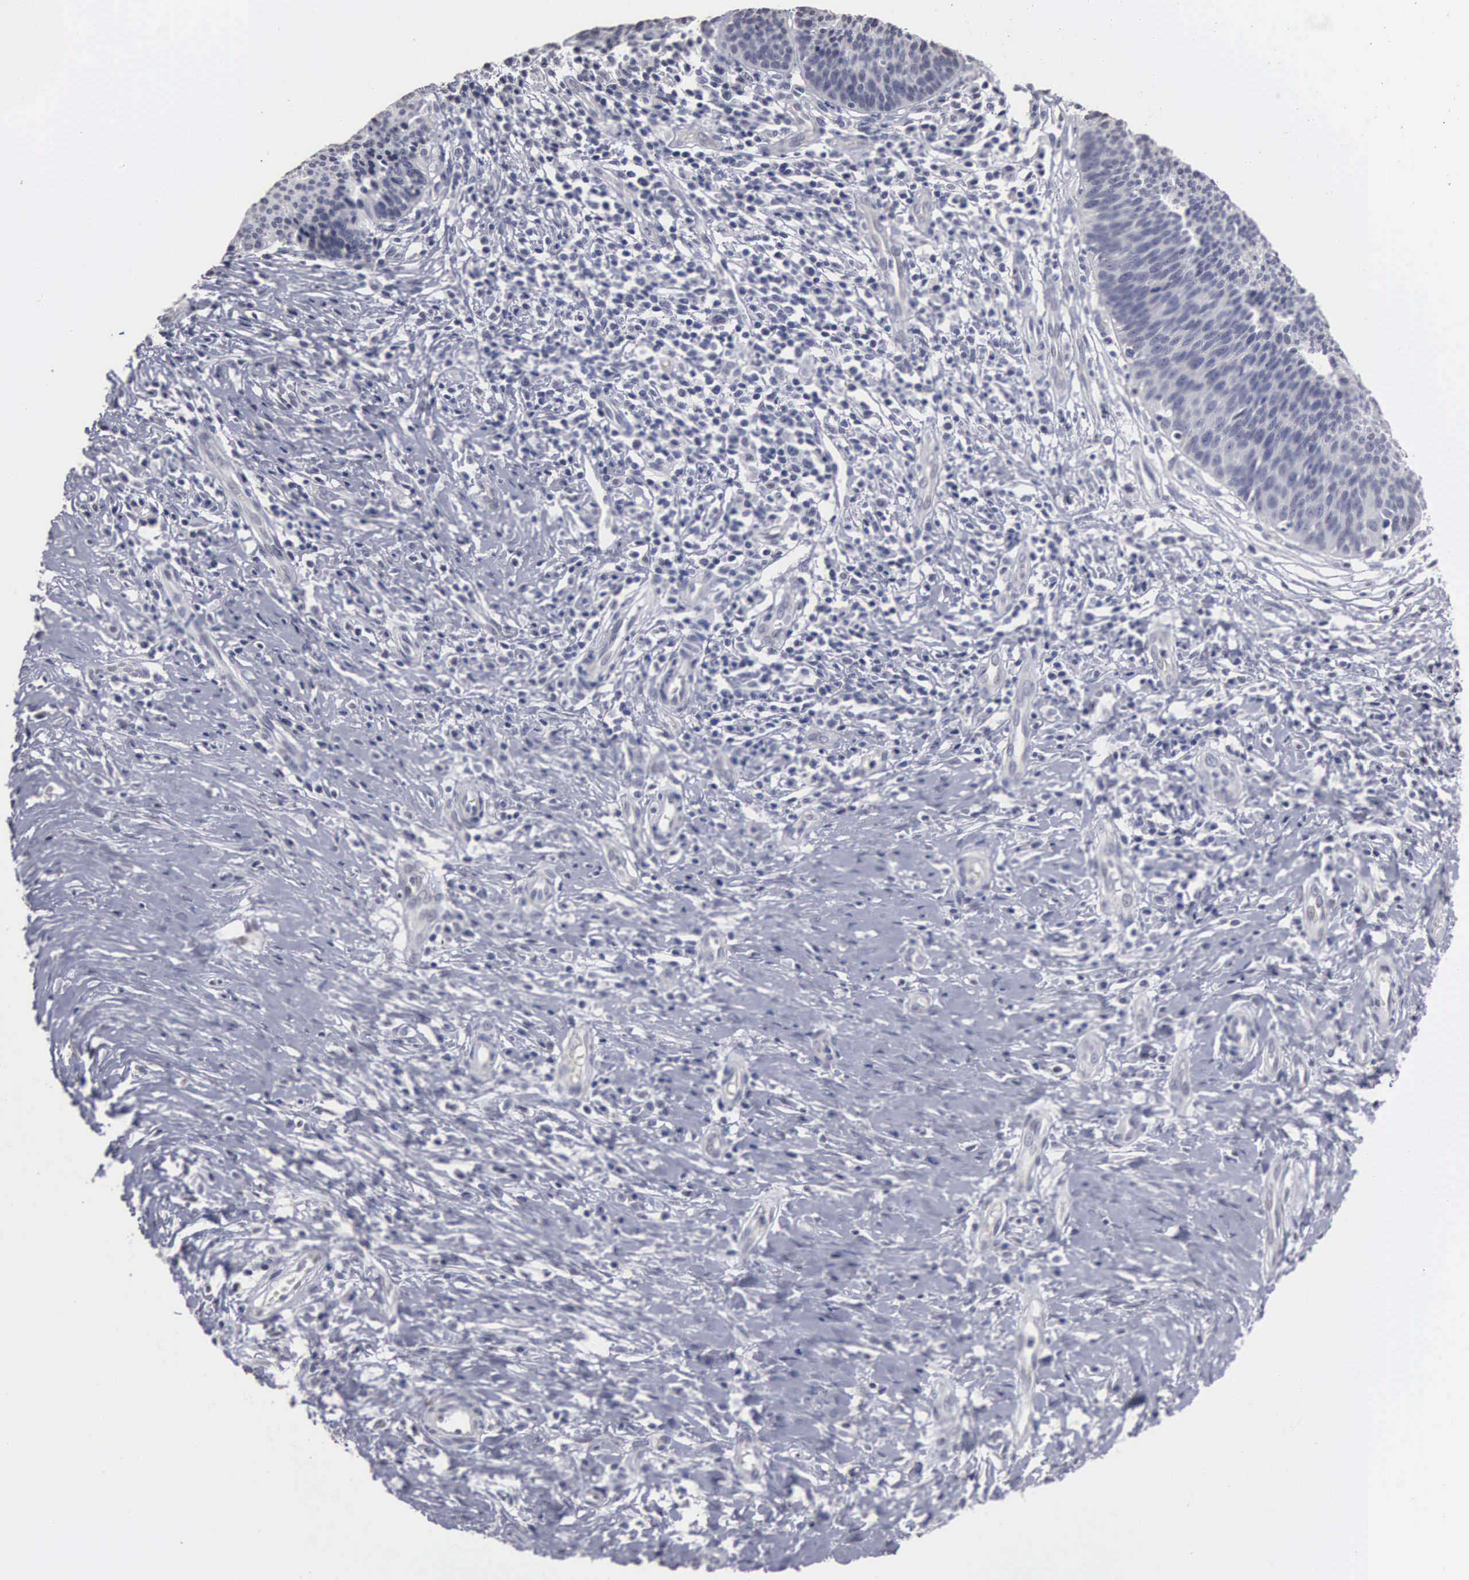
{"staining": {"intensity": "negative", "quantity": "none", "location": "none"}, "tissue": "cervical cancer", "cell_type": "Tumor cells", "image_type": "cancer", "snomed": [{"axis": "morphology", "description": "Squamous cell carcinoma, NOS"}, {"axis": "topography", "description": "Cervix"}], "caption": "Human squamous cell carcinoma (cervical) stained for a protein using immunohistochemistry (IHC) displays no expression in tumor cells.", "gene": "UPB1", "patient": {"sex": "female", "age": 41}}